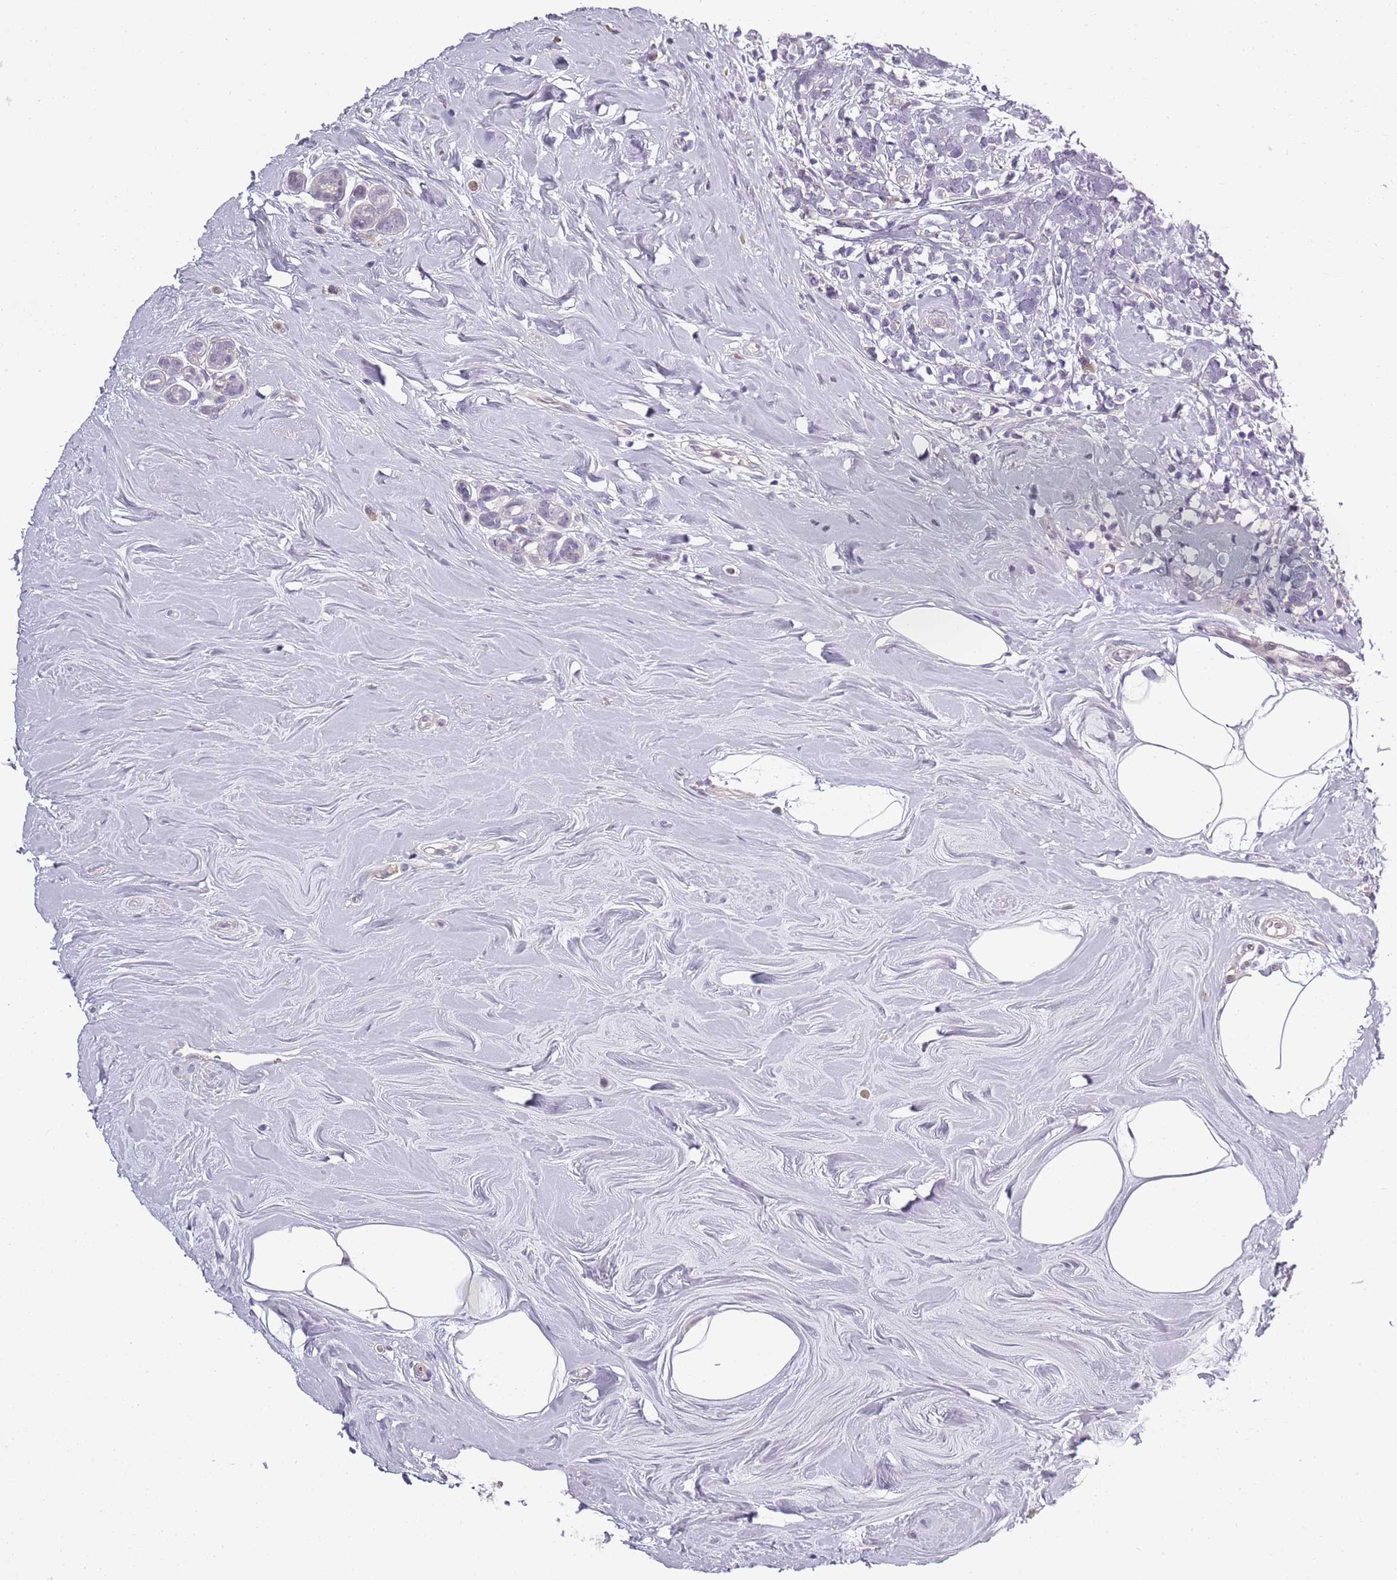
{"staining": {"intensity": "negative", "quantity": "none", "location": "none"}, "tissue": "breast cancer", "cell_type": "Tumor cells", "image_type": "cancer", "snomed": [{"axis": "morphology", "description": "Lobular carcinoma"}, {"axis": "topography", "description": "Breast"}], "caption": "Immunohistochemistry photomicrograph of neoplastic tissue: breast lobular carcinoma stained with DAB (3,3'-diaminobenzidine) demonstrates no significant protein positivity in tumor cells.", "gene": "CC2D2B", "patient": {"sex": "female", "age": 58}}